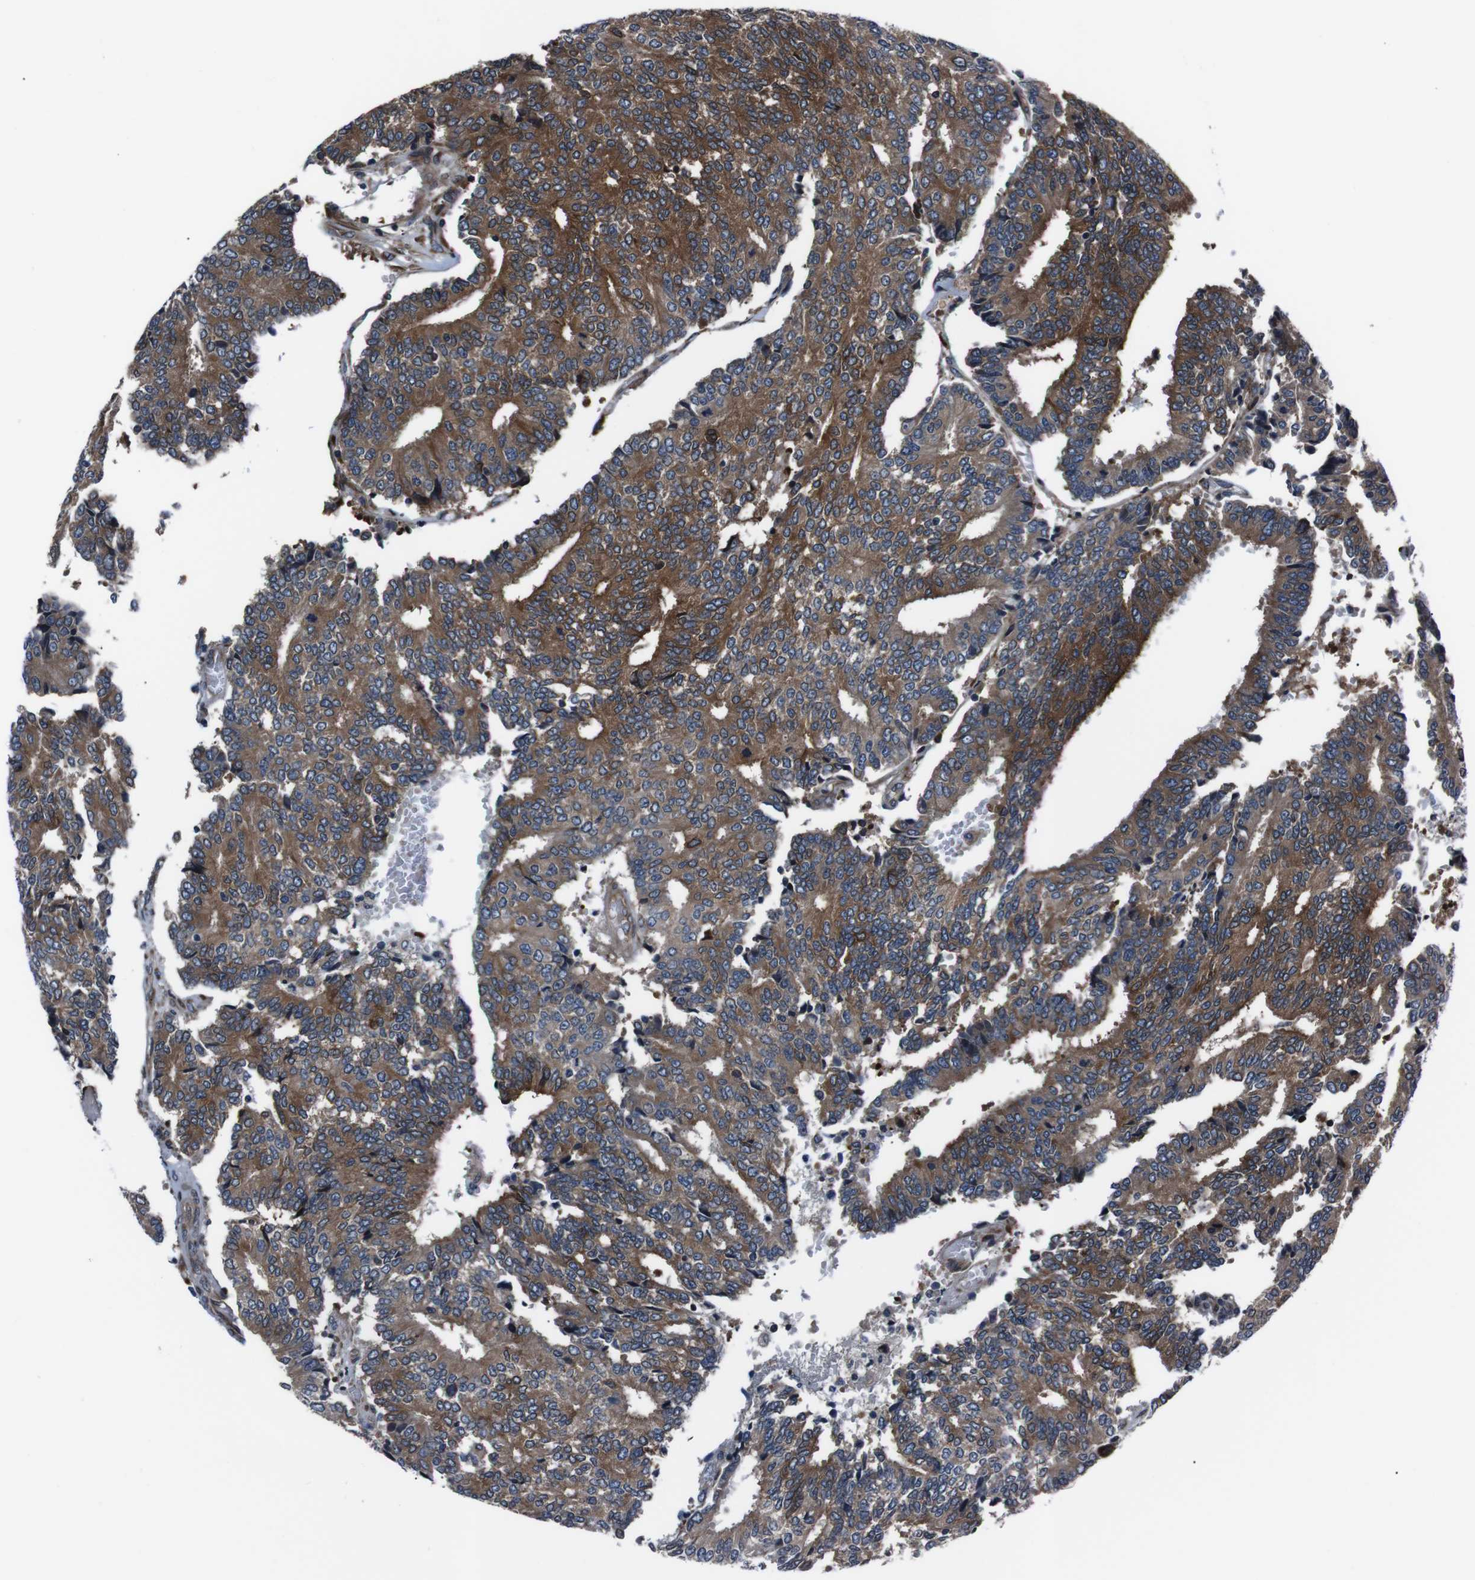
{"staining": {"intensity": "strong", "quantity": ">75%", "location": "cytoplasmic/membranous"}, "tissue": "prostate cancer", "cell_type": "Tumor cells", "image_type": "cancer", "snomed": [{"axis": "morphology", "description": "Adenocarcinoma, High grade"}, {"axis": "topography", "description": "Prostate"}], "caption": "Immunohistochemical staining of human adenocarcinoma (high-grade) (prostate) displays high levels of strong cytoplasmic/membranous protein positivity in approximately >75% of tumor cells.", "gene": "EIF4A2", "patient": {"sex": "male", "age": 55}}